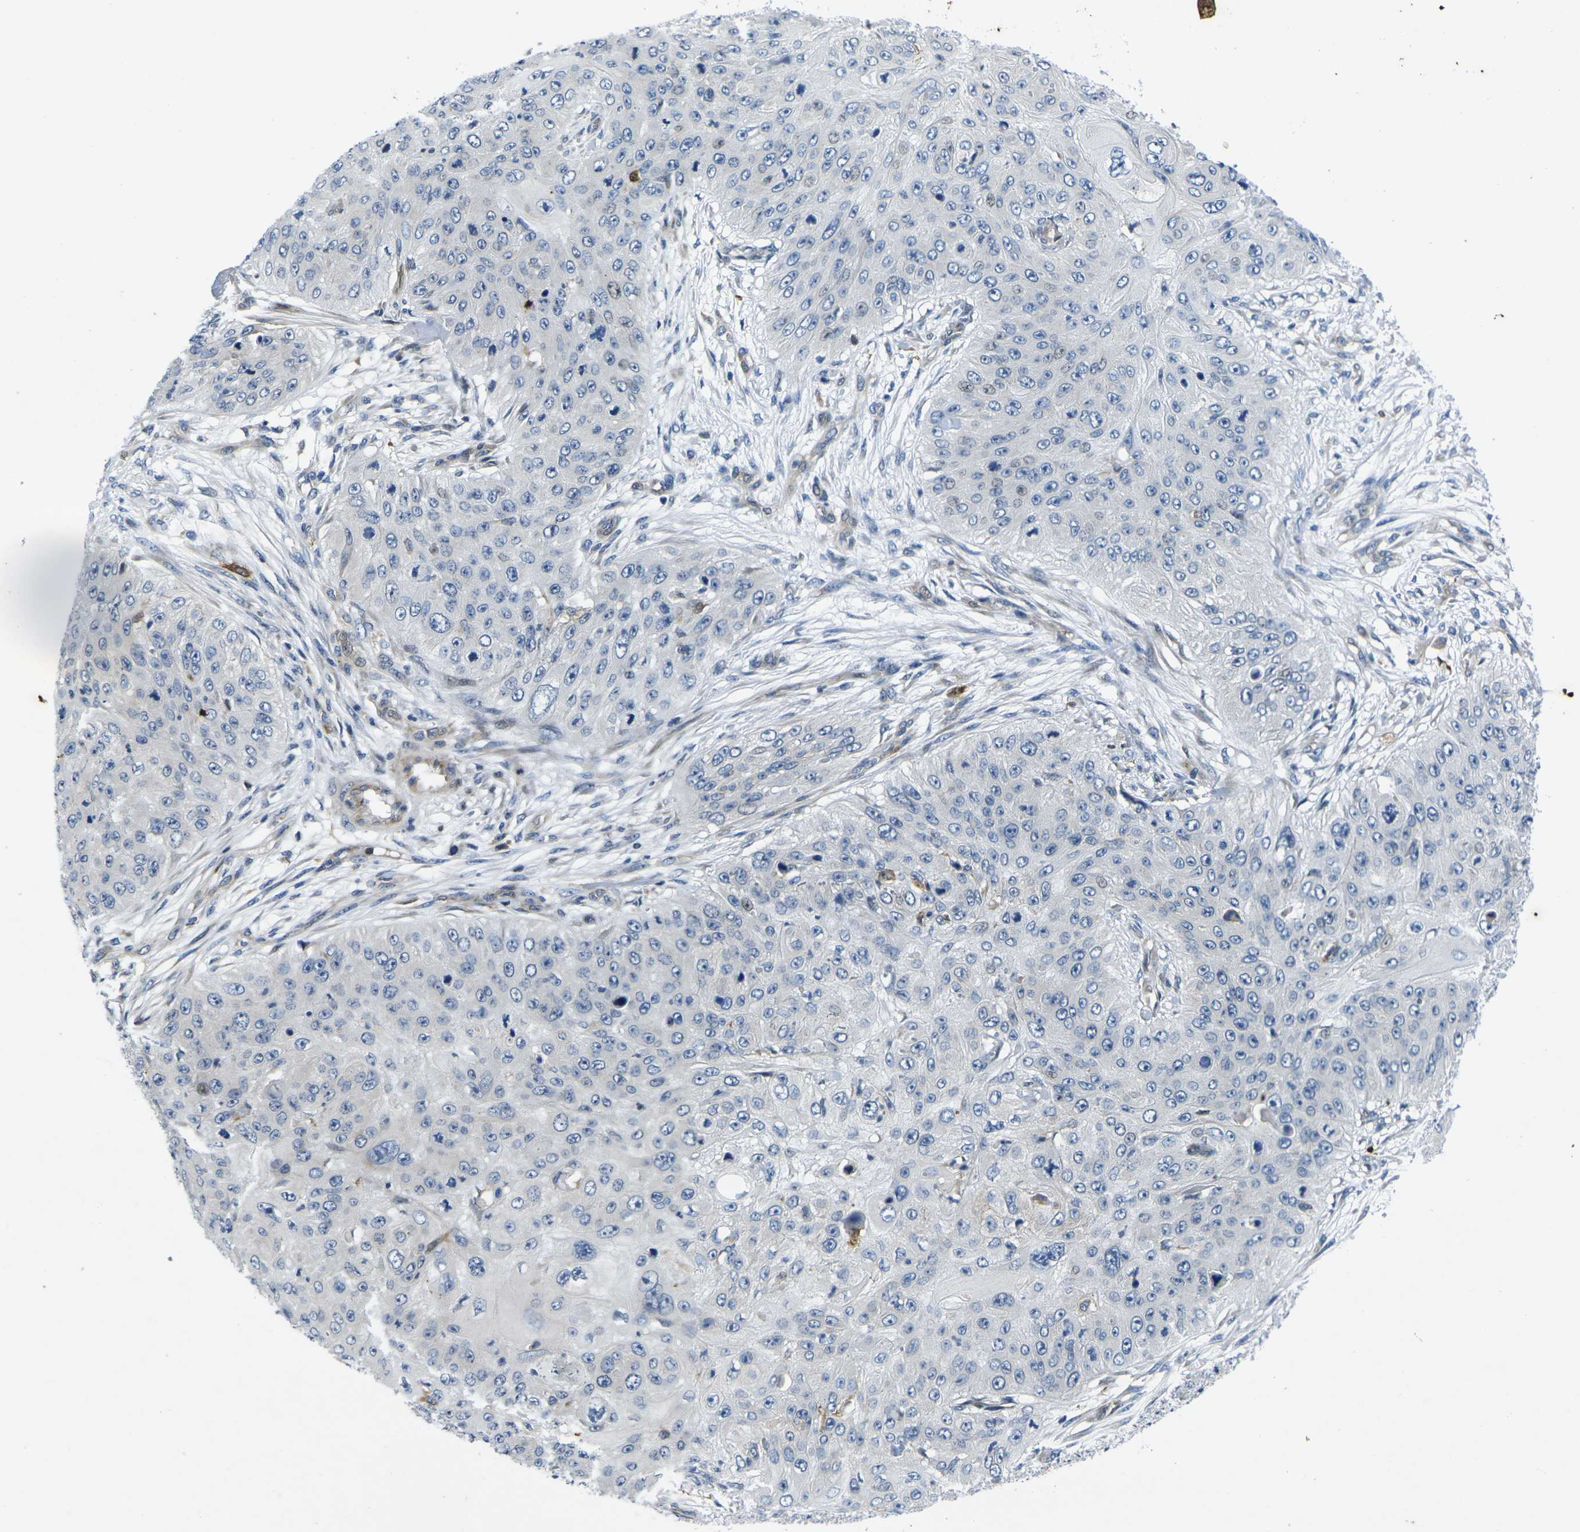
{"staining": {"intensity": "negative", "quantity": "none", "location": "none"}, "tissue": "skin cancer", "cell_type": "Tumor cells", "image_type": "cancer", "snomed": [{"axis": "morphology", "description": "Squamous cell carcinoma, NOS"}, {"axis": "topography", "description": "Skin"}], "caption": "The image displays no significant expression in tumor cells of skin cancer.", "gene": "ROBO2", "patient": {"sex": "female", "age": 80}}